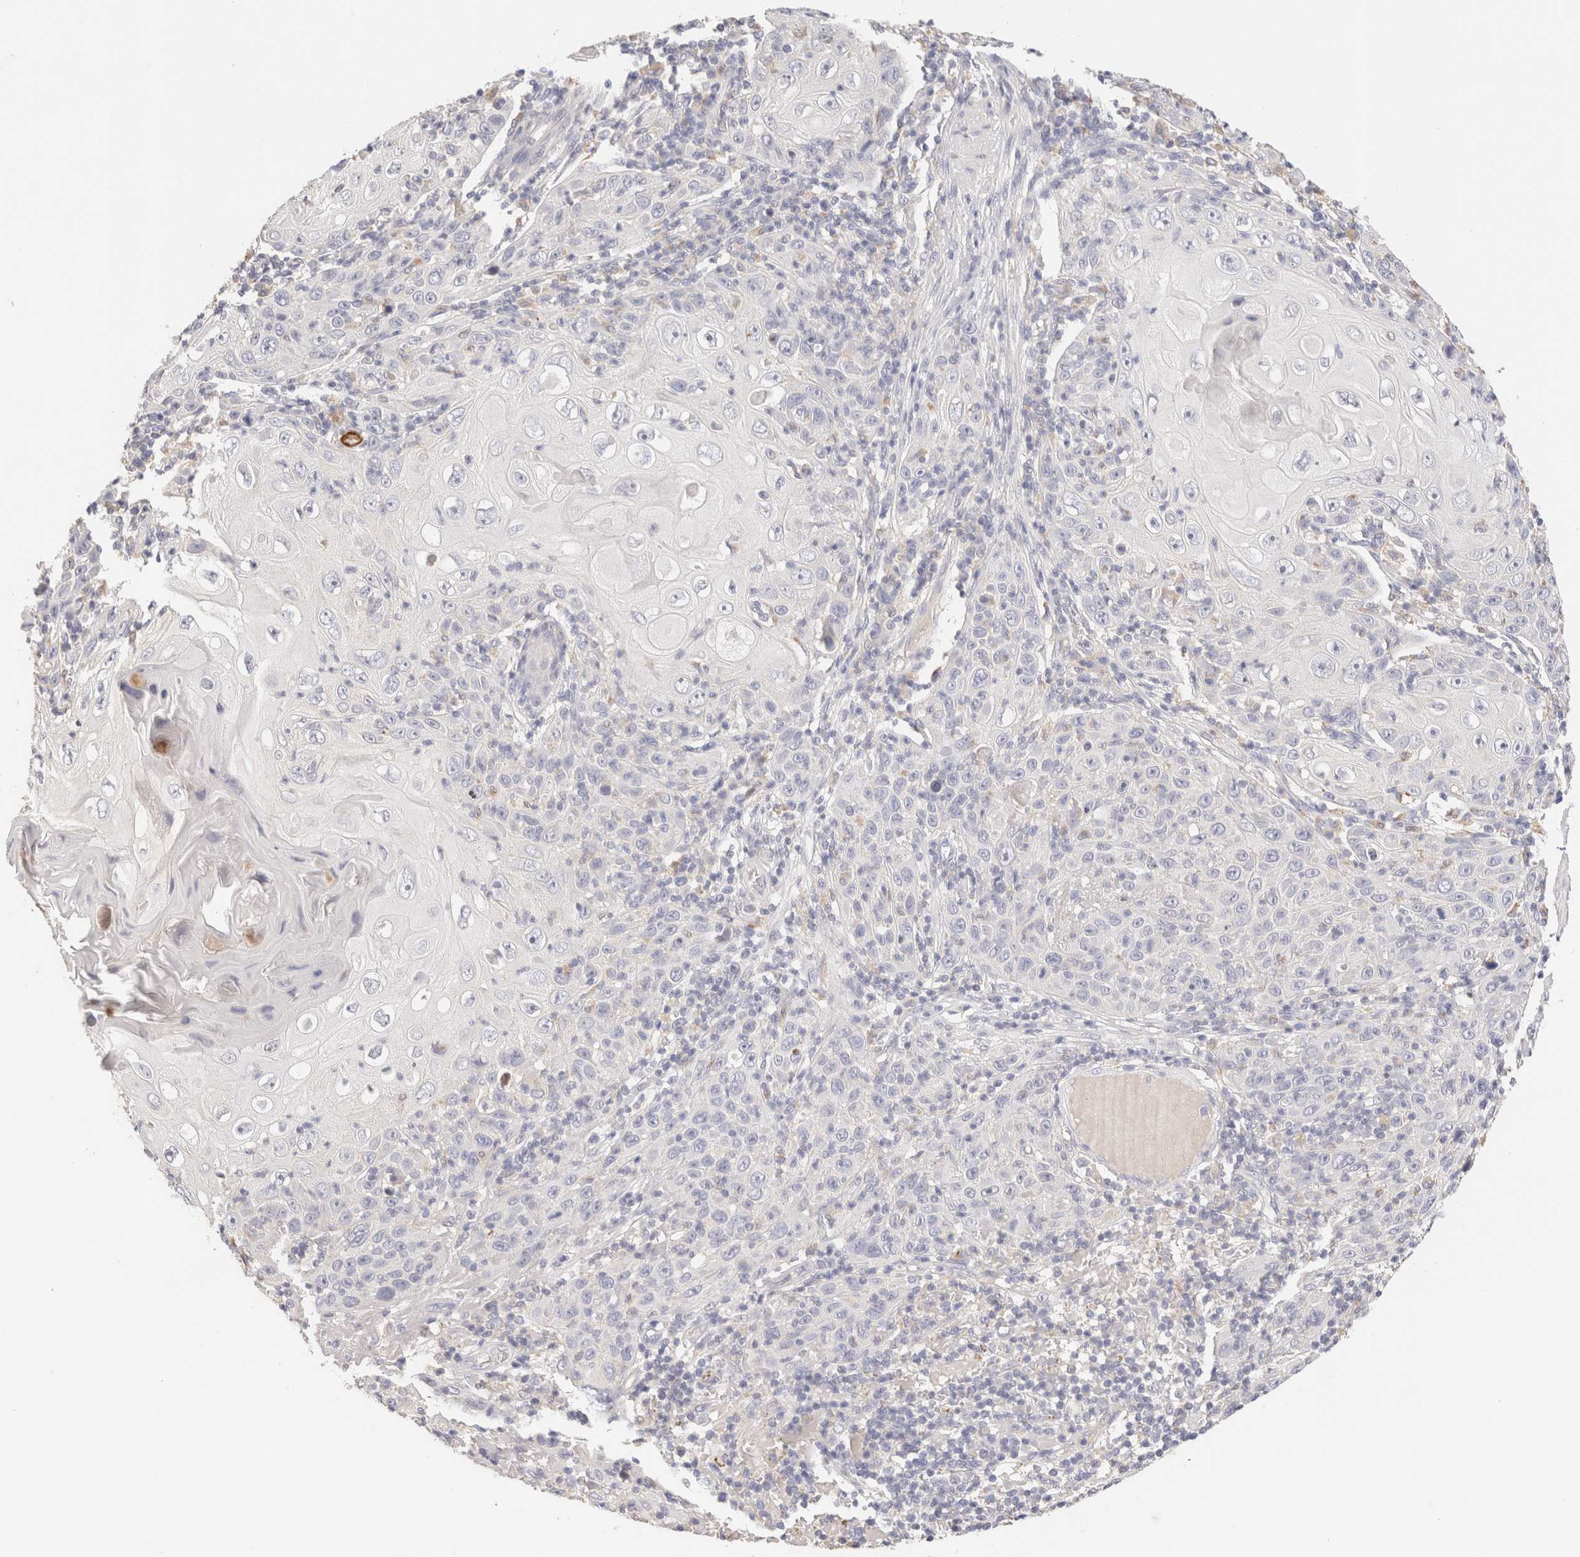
{"staining": {"intensity": "negative", "quantity": "none", "location": "none"}, "tissue": "skin cancer", "cell_type": "Tumor cells", "image_type": "cancer", "snomed": [{"axis": "morphology", "description": "Squamous cell carcinoma, NOS"}, {"axis": "topography", "description": "Skin"}], "caption": "Skin cancer was stained to show a protein in brown. There is no significant positivity in tumor cells.", "gene": "SCGB2A2", "patient": {"sex": "female", "age": 88}}